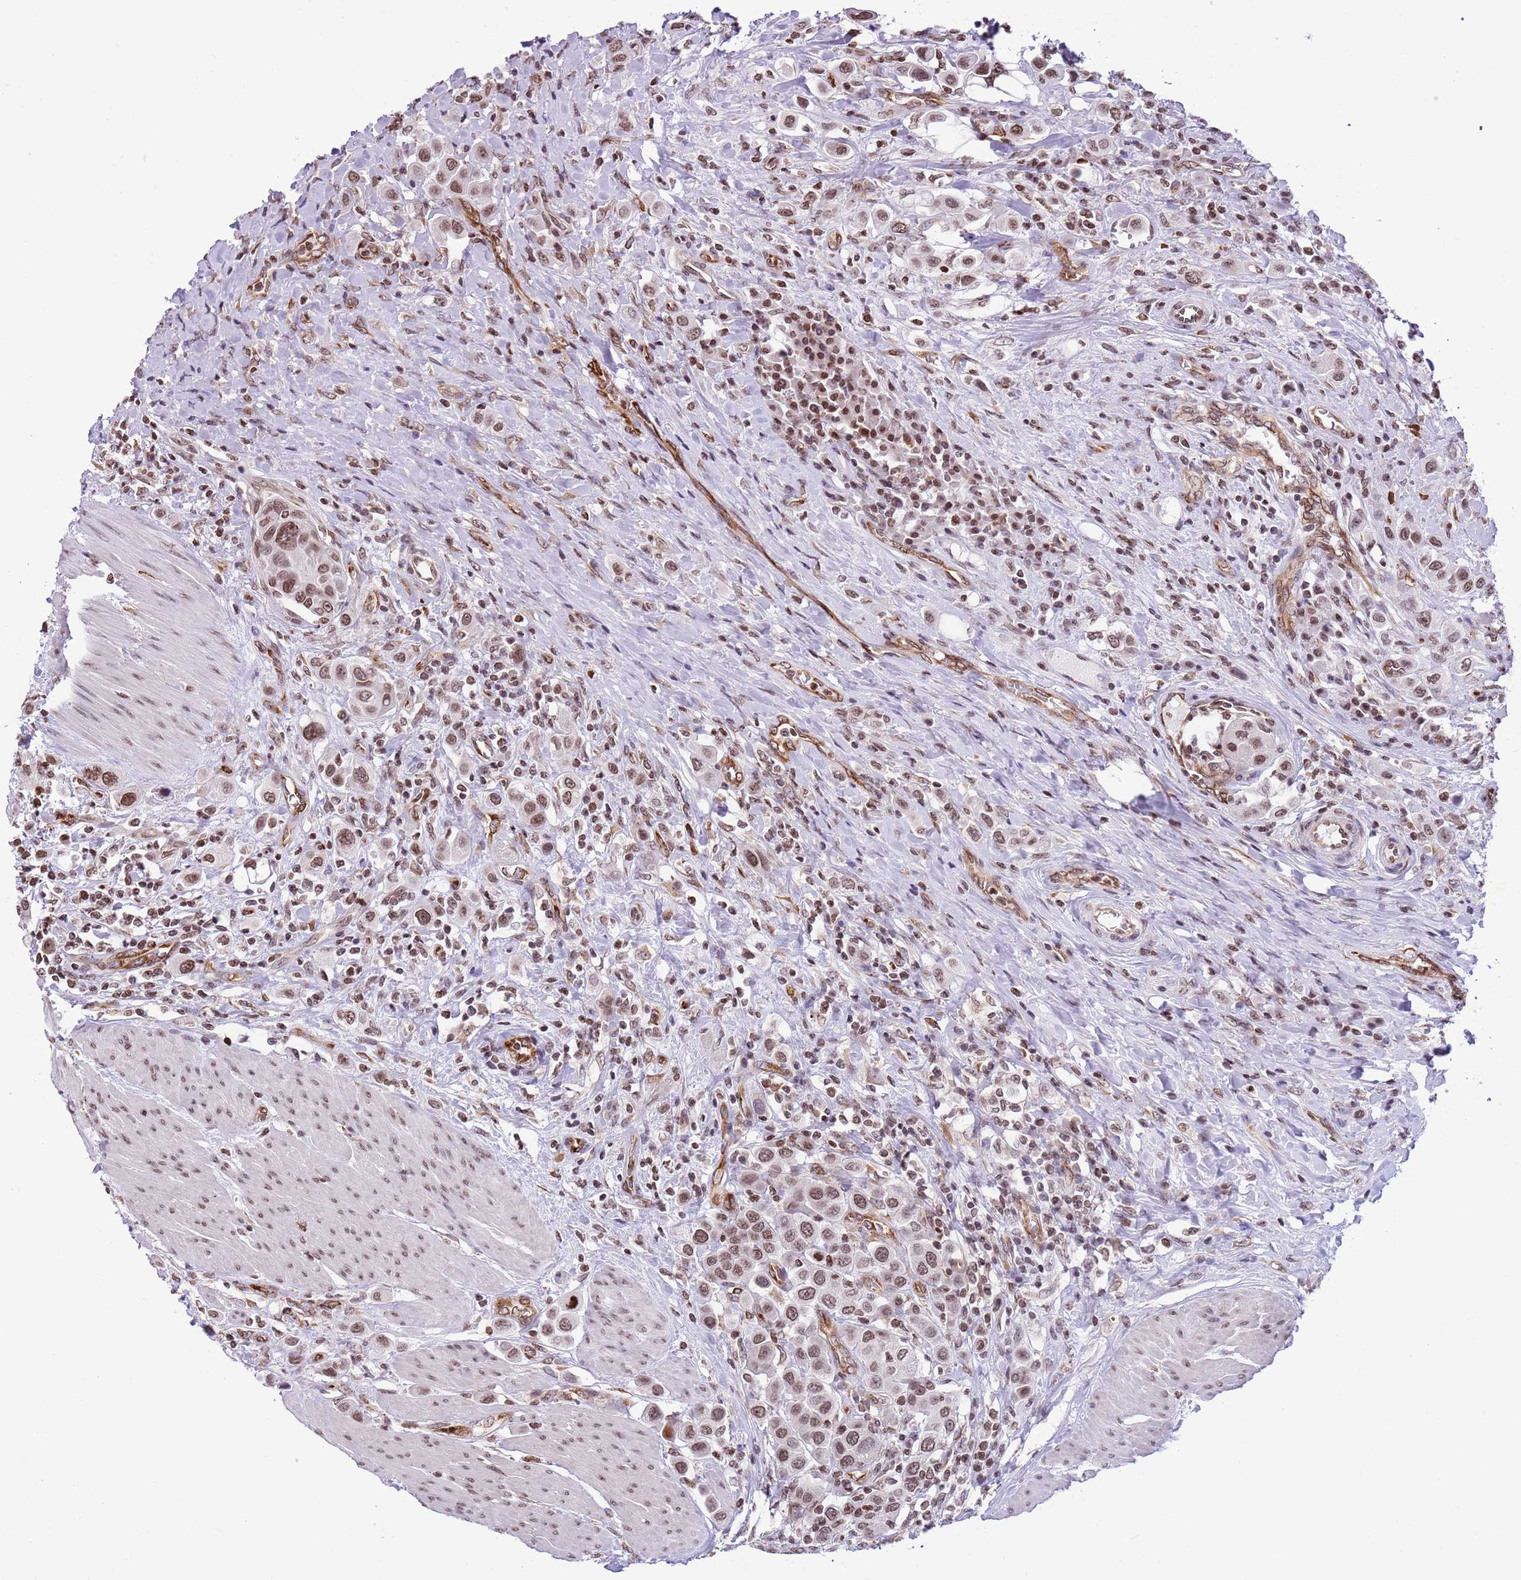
{"staining": {"intensity": "moderate", "quantity": ">75%", "location": "nuclear"}, "tissue": "urothelial cancer", "cell_type": "Tumor cells", "image_type": "cancer", "snomed": [{"axis": "morphology", "description": "Urothelial carcinoma, High grade"}, {"axis": "topography", "description": "Urinary bladder"}], "caption": "Protein expression analysis of urothelial carcinoma (high-grade) shows moderate nuclear staining in about >75% of tumor cells.", "gene": "NRIP1", "patient": {"sex": "male", "age": 50}}